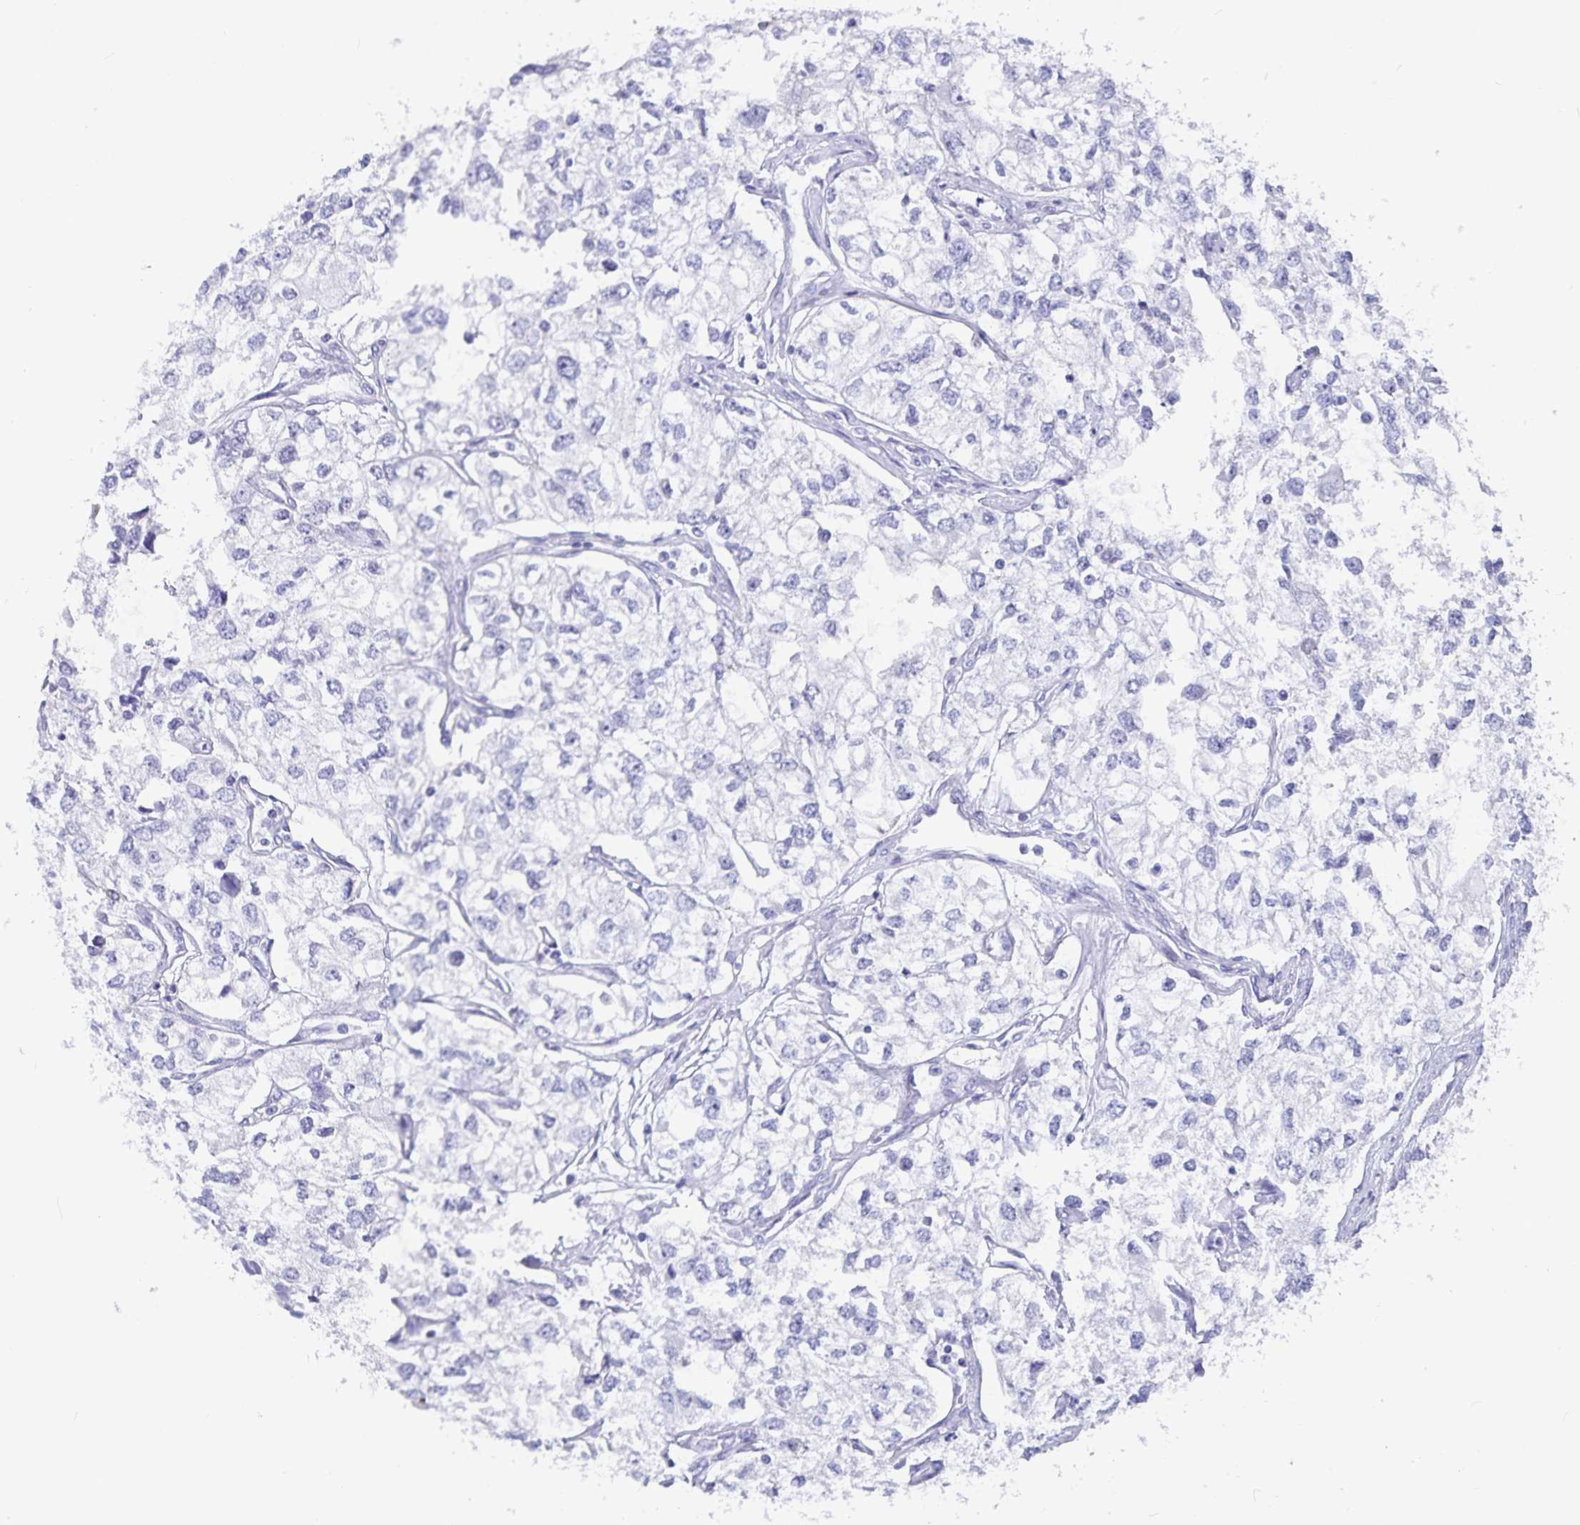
{"staining": {"intensity": "negative", "quantity": "none", "location": "none"}, "tissue": "renal cancer", "cell_type": "Tumor cells", "image_type": "cancer", "snomed": [{"axis": "morphology", "description": "Adenocarcinoma, NOS"}, {"axis": "topography", "description": "Kidney"}], "caption": "The micrograph demonstrates no significant positivity in tumor cells of renal adenocarcinoma.", "gene": "PLAC1", "patient": {"sex": "female", "age": 59}}